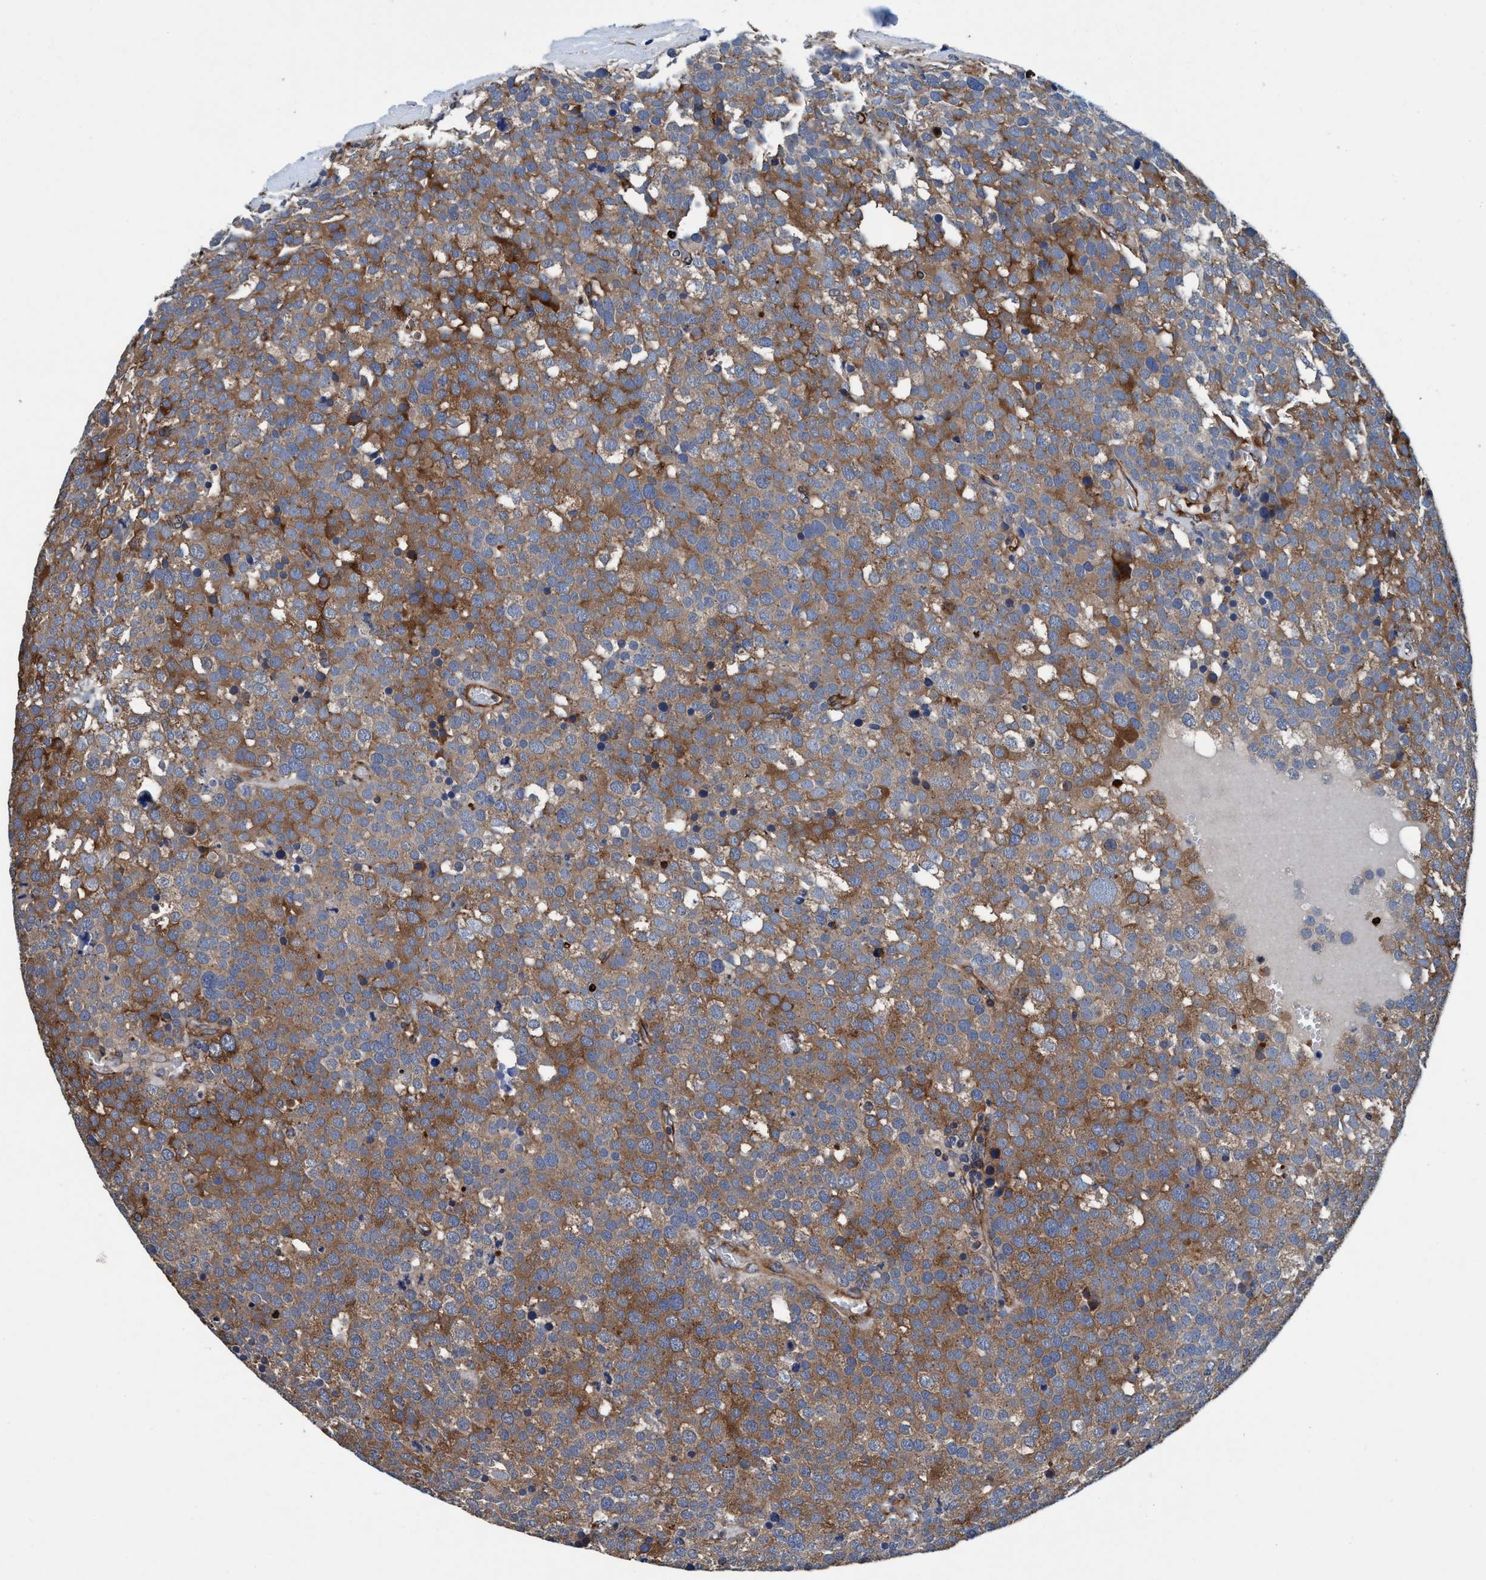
{"staining": {"intensity": "moderate", "quantity": ">75%", "location": "cytoplasmic/membranous"}, "tissue": "testis cancer", "cell_type": "Tumor cells", "image_type": "cancer", "snomed": [{"axis": "morphology", "description": "Normal tissue, NOS"}, {"axis": "morphology", "description": "Seminoma, NOS"}, {"axis": "topography", "description": "Testis"}], "caption": "Testis seminoma stained for a protein (brown) shows moderate cytoplasmic/membranous positive expression in approximately >75% of tumor cells.", "gene": "ENDOG", "patient": {"sex": "male", "age": 71}}